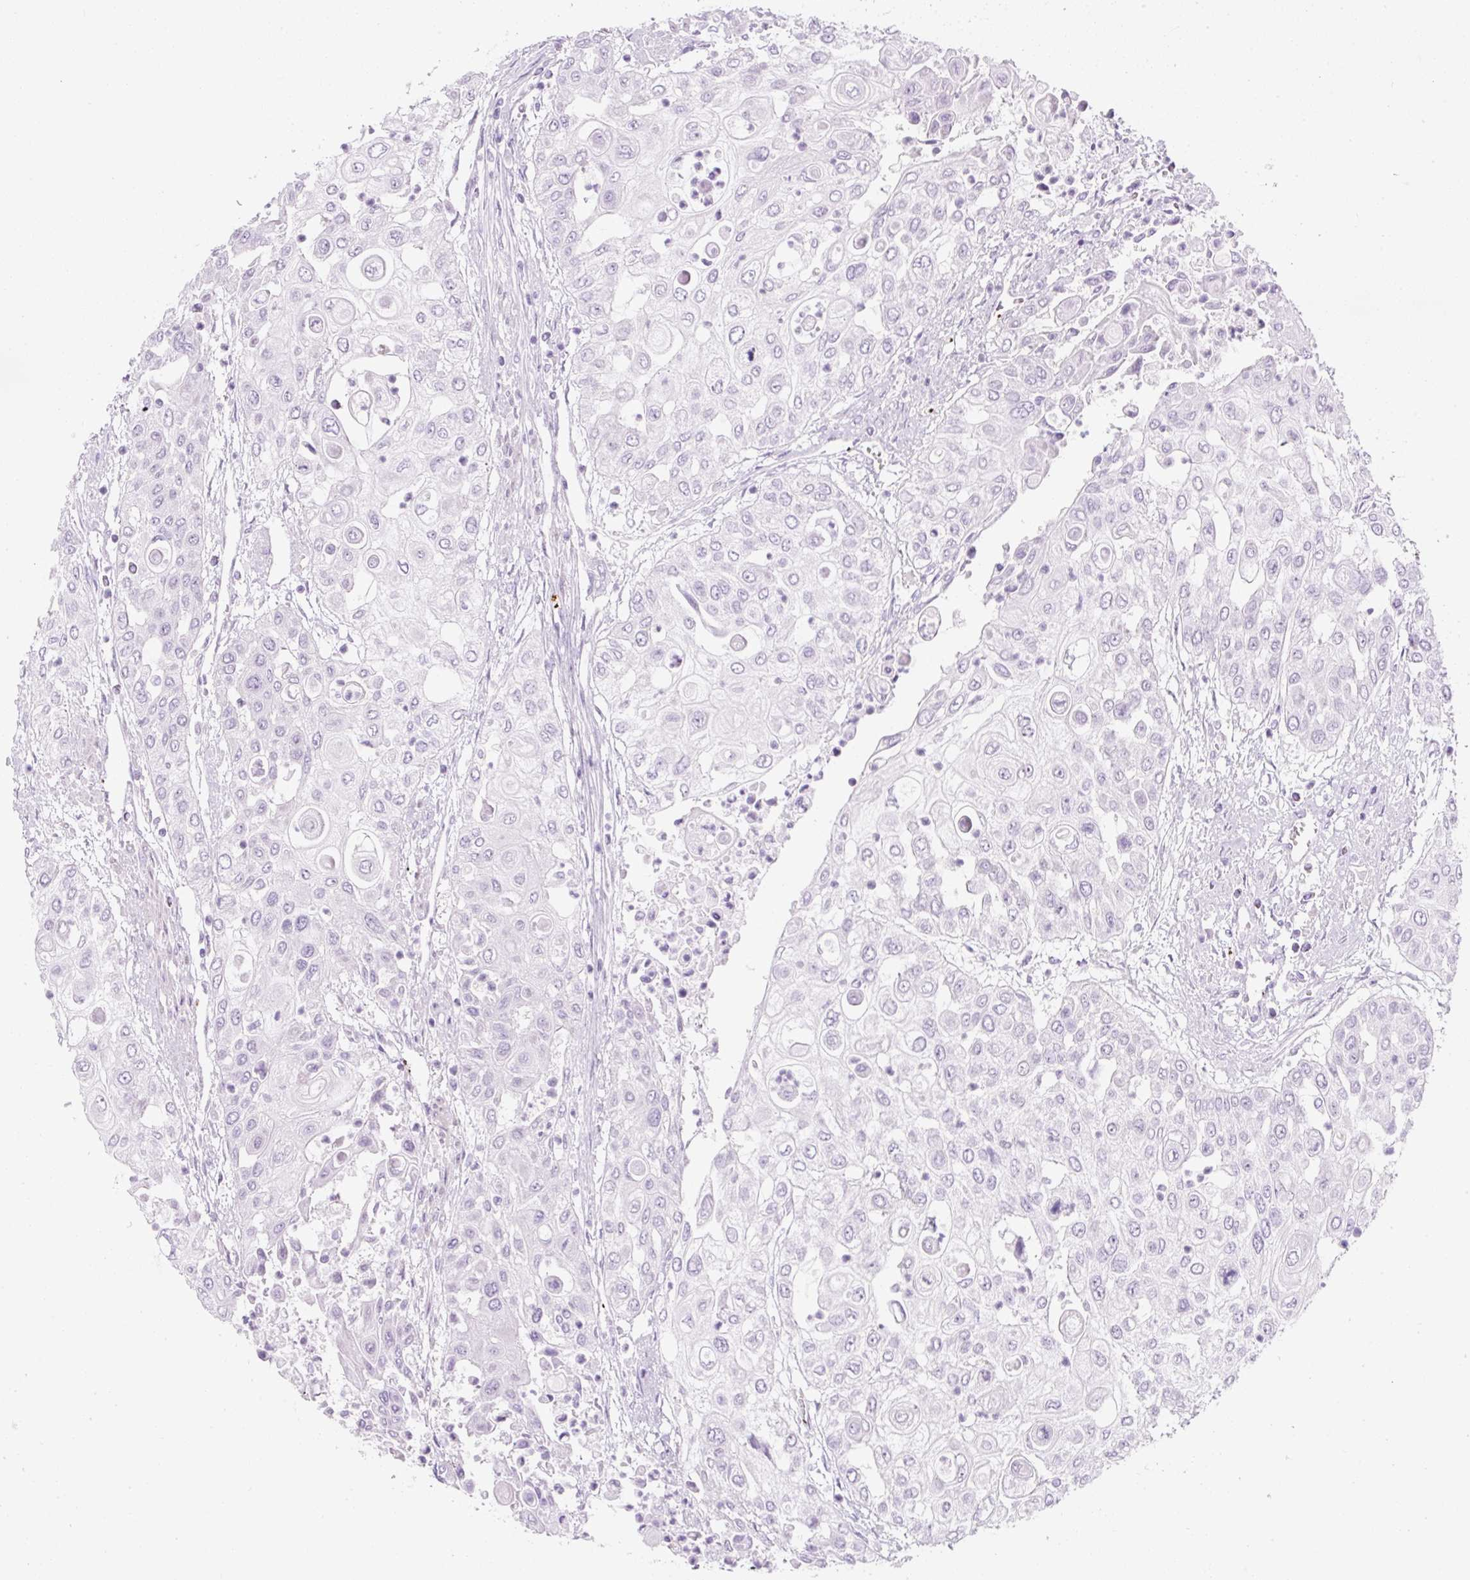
{"staining": {"intensity": "negative", "quantity": "none", "location": "none"}, "tissue": "urothelial cancer", "cell_type": "Tumor cells", "image_type": "cancer", "snomed": [{"axis": "morphology", "description": "Urothelial carcinoma, High grade"}, {"axis": "topography", "description": "Urinary bladder"}], "caption": "IHC of urothelial carcinoma (high-grade) exhibits no expression in tumor cells.", "gene": "PF4V1", "patient": {"sex": "female", "age": 79}}